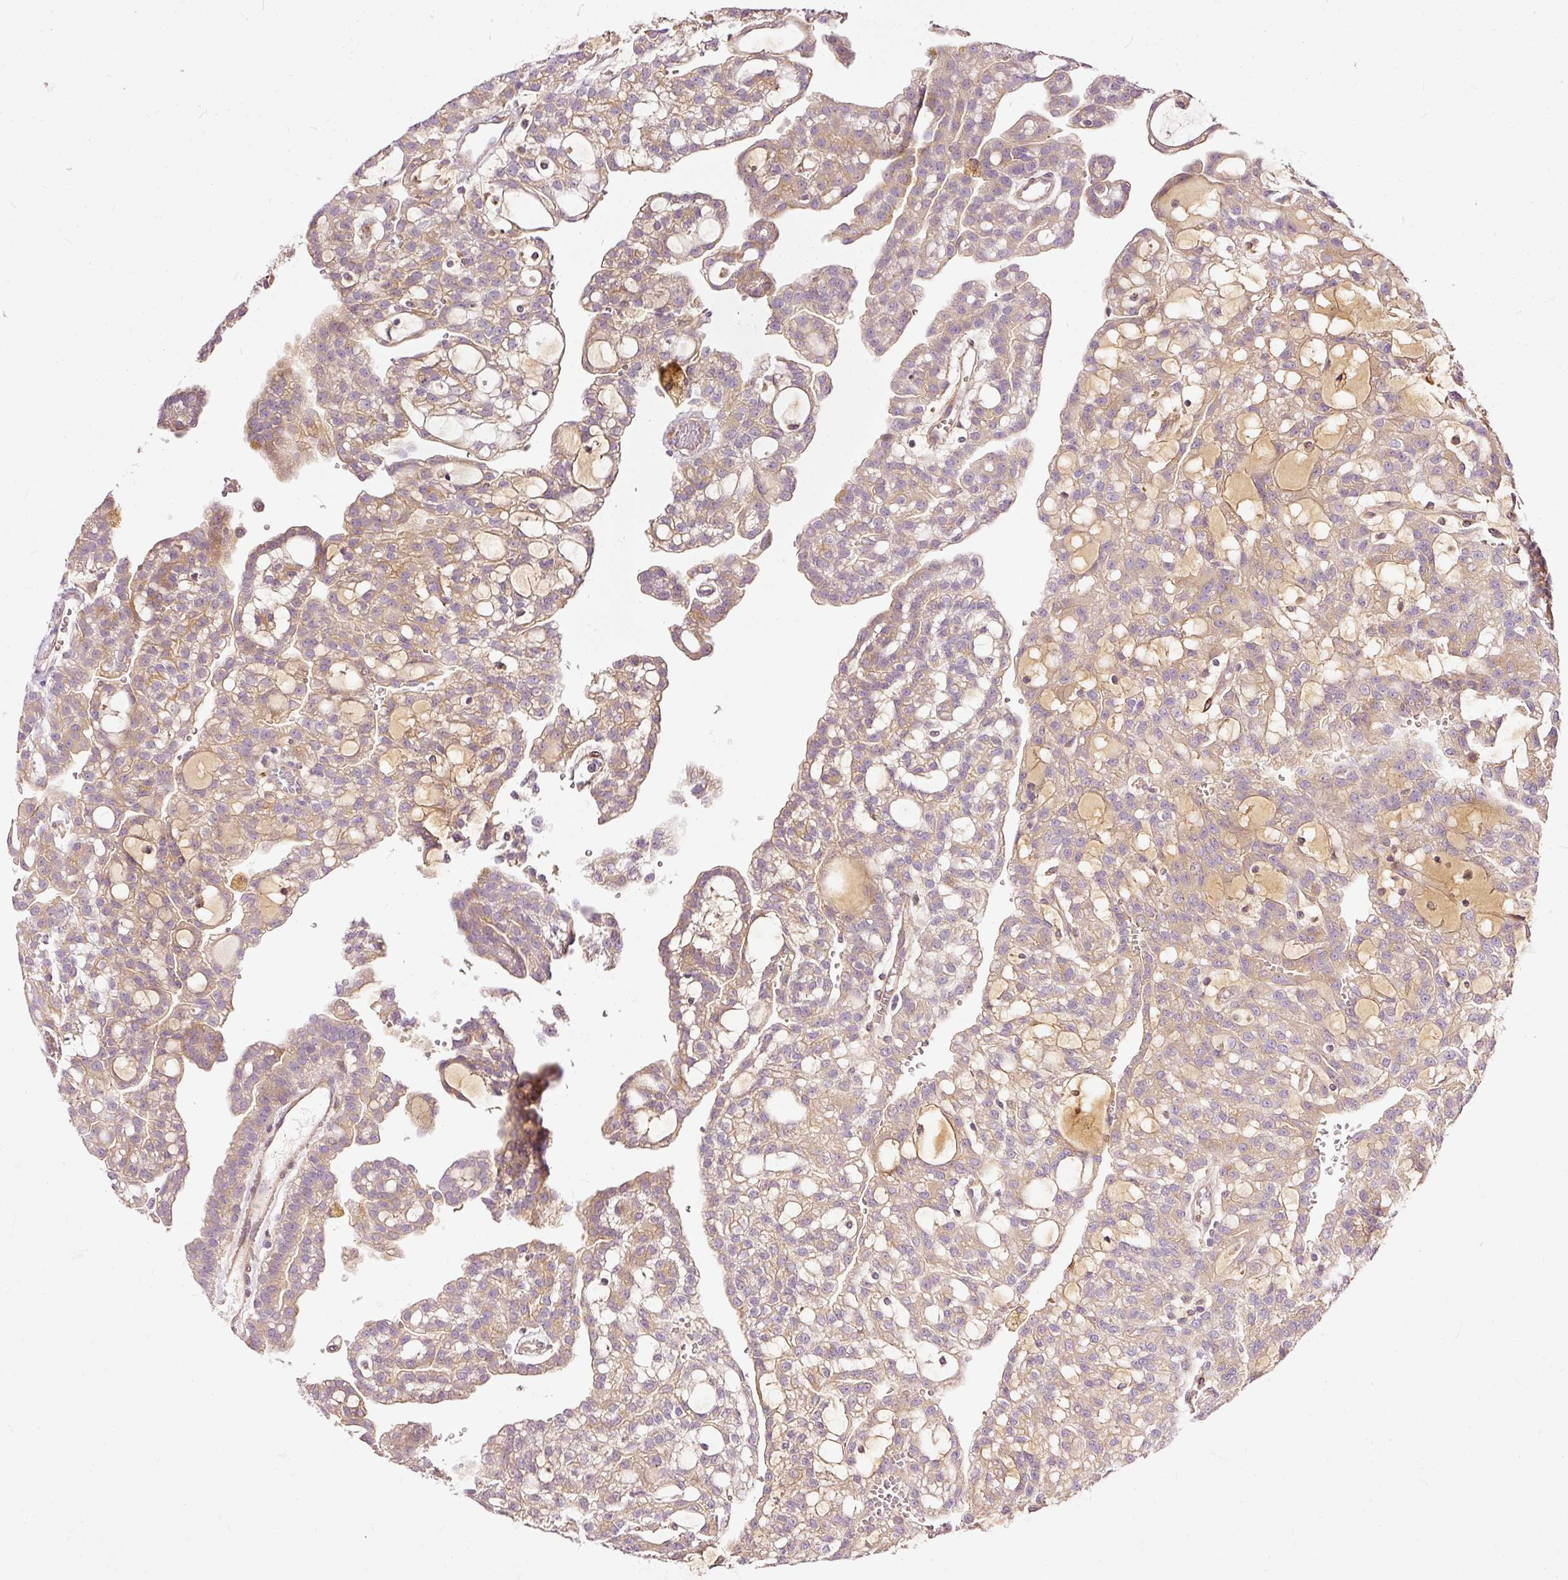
{"staining": {"intensity": "weak", "quantity": "<25%", "location": "cytoplasmic/membranous"}, "tissue": "renal cancer", "cell_type": "Tumor cells", "image_type": "cancer", "snomed": [{"axis": "morphology", "description": "Adenocarcinoma, NOS"}, {"axis": "topography", "description": "Kidney"}], "caption": "An image of adenocarcinoma (renal) stained for a protein demonstrates no brown staining in tumor cells.", "gene": "PAQR9", "patient": {"sex": "male", "age": 63}}